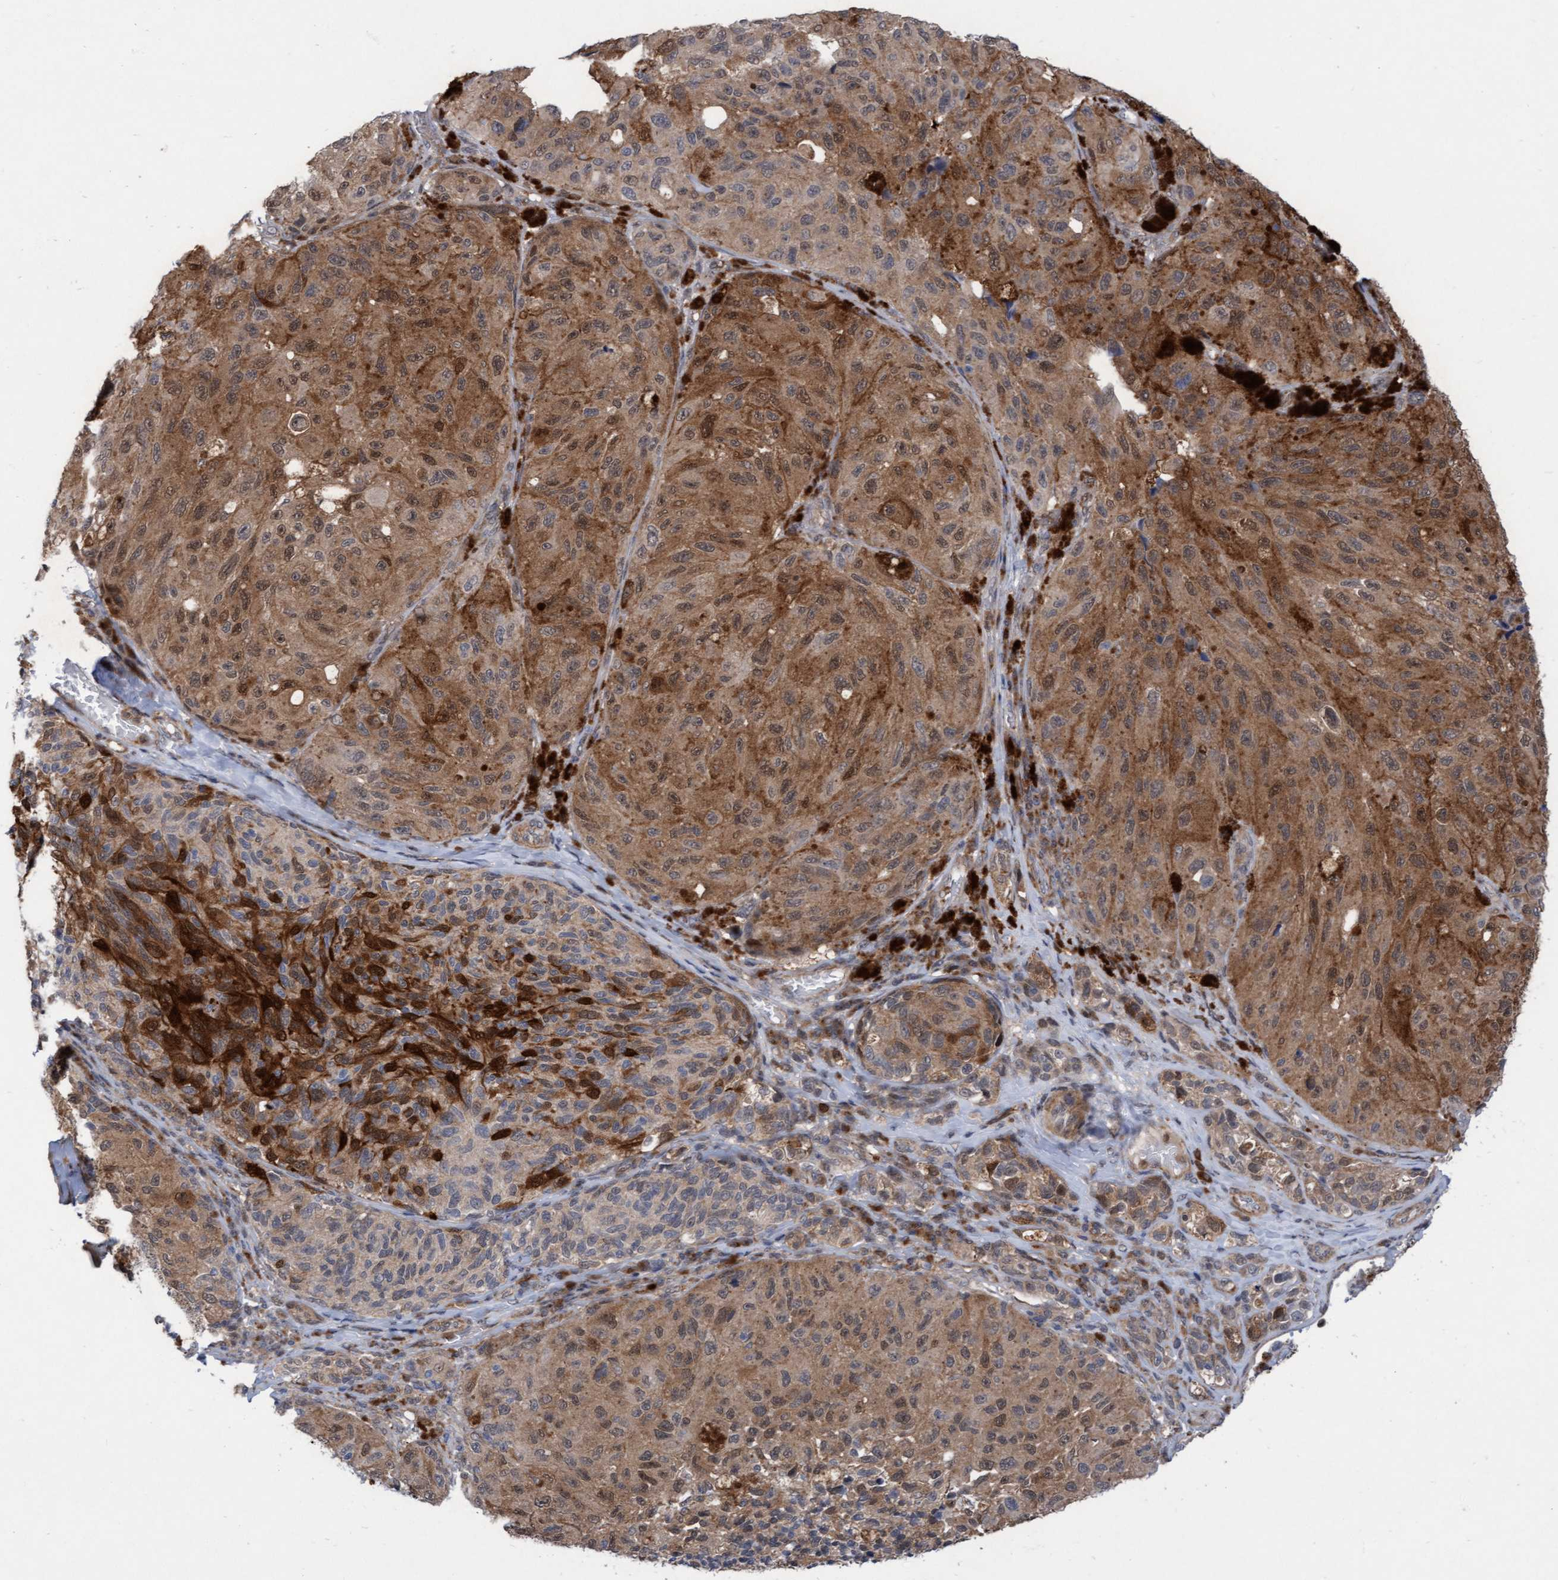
{"staining": {"intensity": "moderate", "quantity": ">75%", "location": "cytoplasmic/membranous,nuclear"}, "tissue": "melanoma", "cell_type": "Tumor cells", "image_type": "cancer", "snomed": [{"axis": "morphology", "description": "Malignant melanoma, NOS"}, {"axis": "topography", "description": "Skin"}], "caption": "Immunohistochemical staining of human malignant melanoma shows medium levels of moderate cytoplasmic/membranous and nuclear protein positivity in about >75% of tumor cells.", "gene": "RAP1GAP2", "patient": {"sex": "female", "age": 73}}